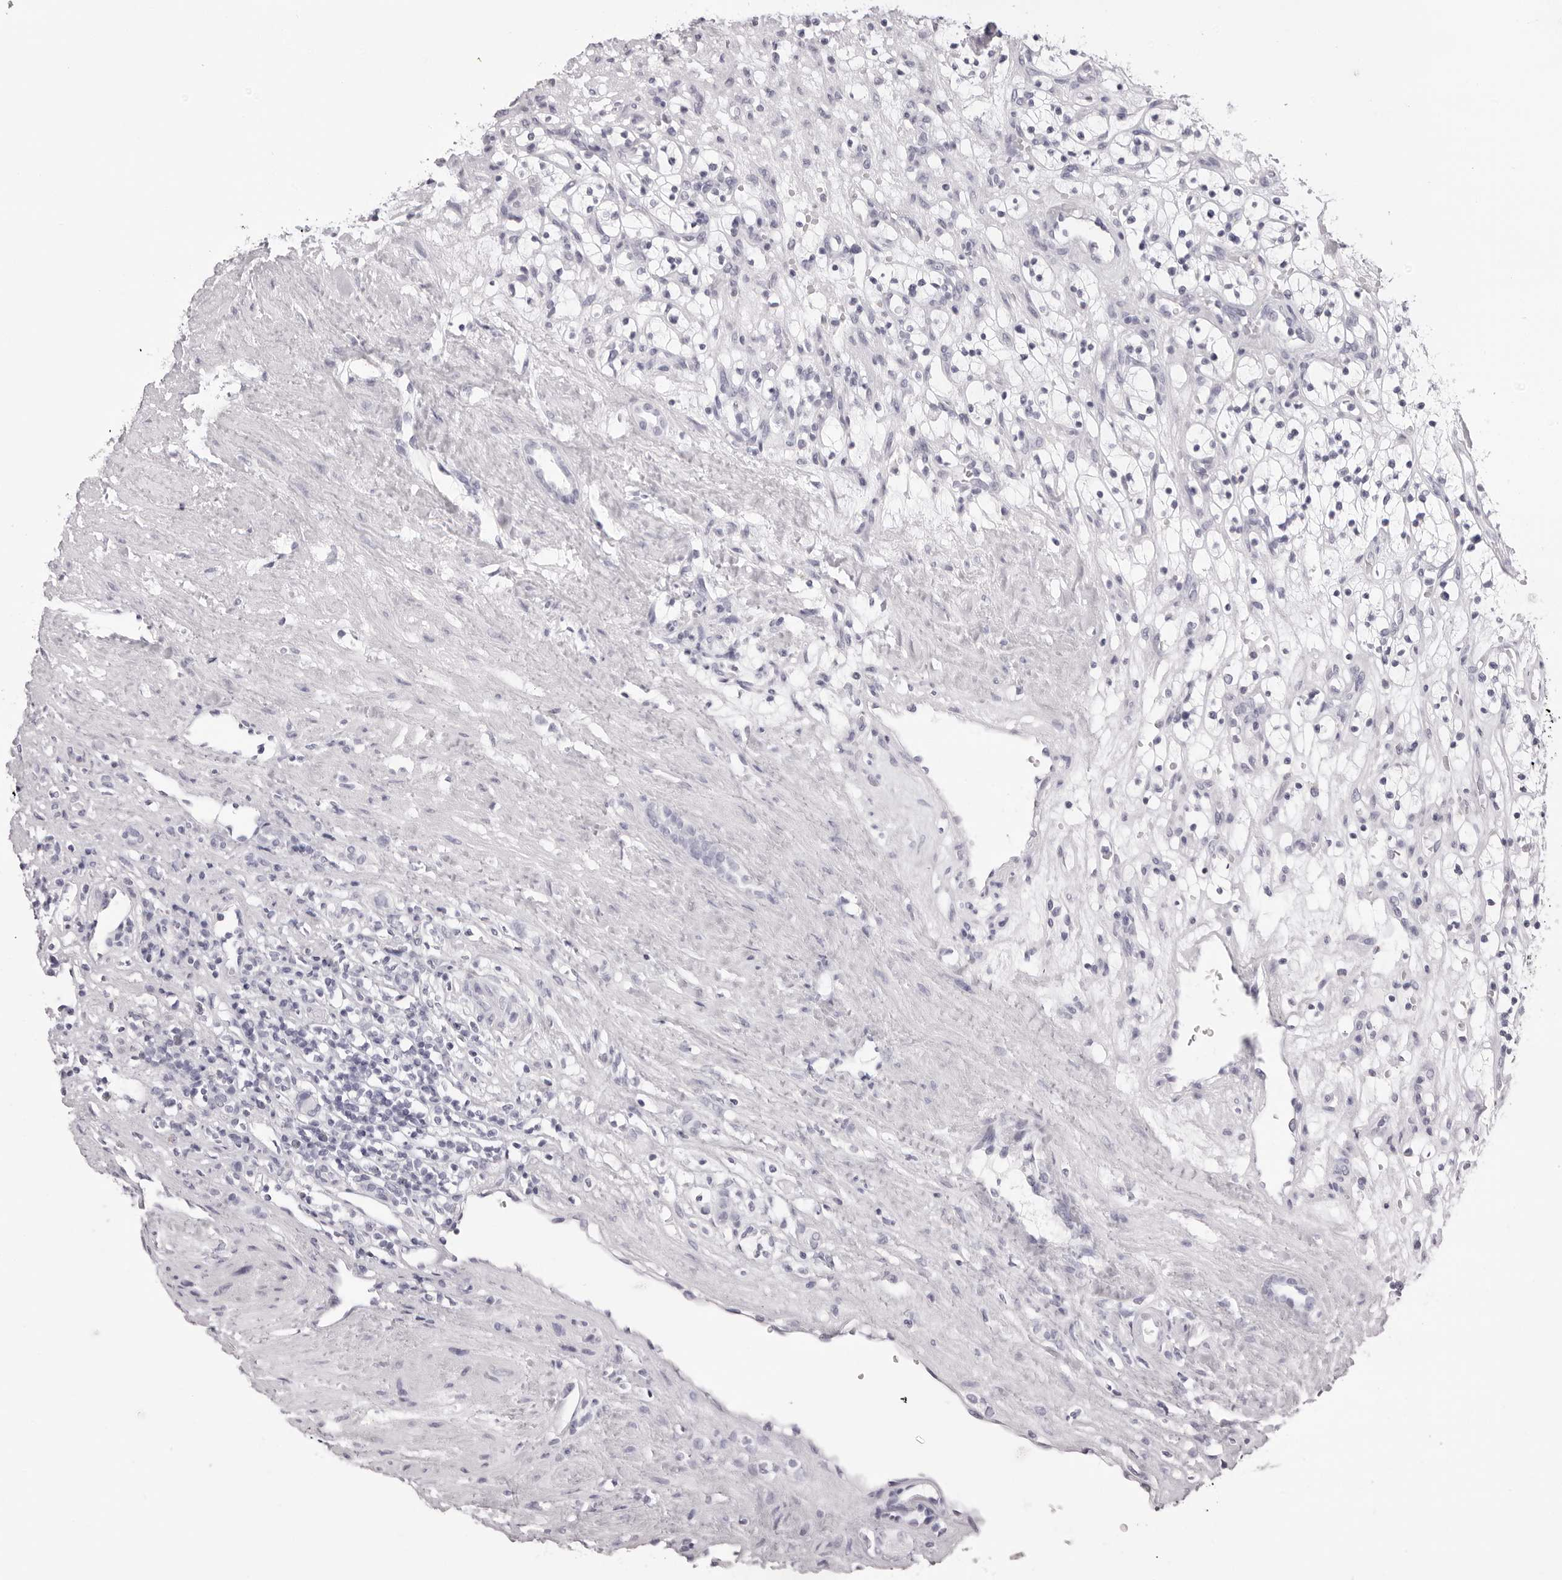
{"staining": {"intensity": "negative", "quantity": "none", "location": "none"}, "tissue": "renal cancer", "cell_type": "Tumor cells", "image_type": "cancer", "snomed": [{"axis": "morphology", "description": "Adenocarcinoma, NOS"}, {"axis": "topography", "description": "Kidney"}], "caption": "Immunohistochemistry of human renal cancer (adenocarcinoma) shows no positivity in tumor cells.", "gene": "RHO", "patient": {"sex": "female", "age": 57}}